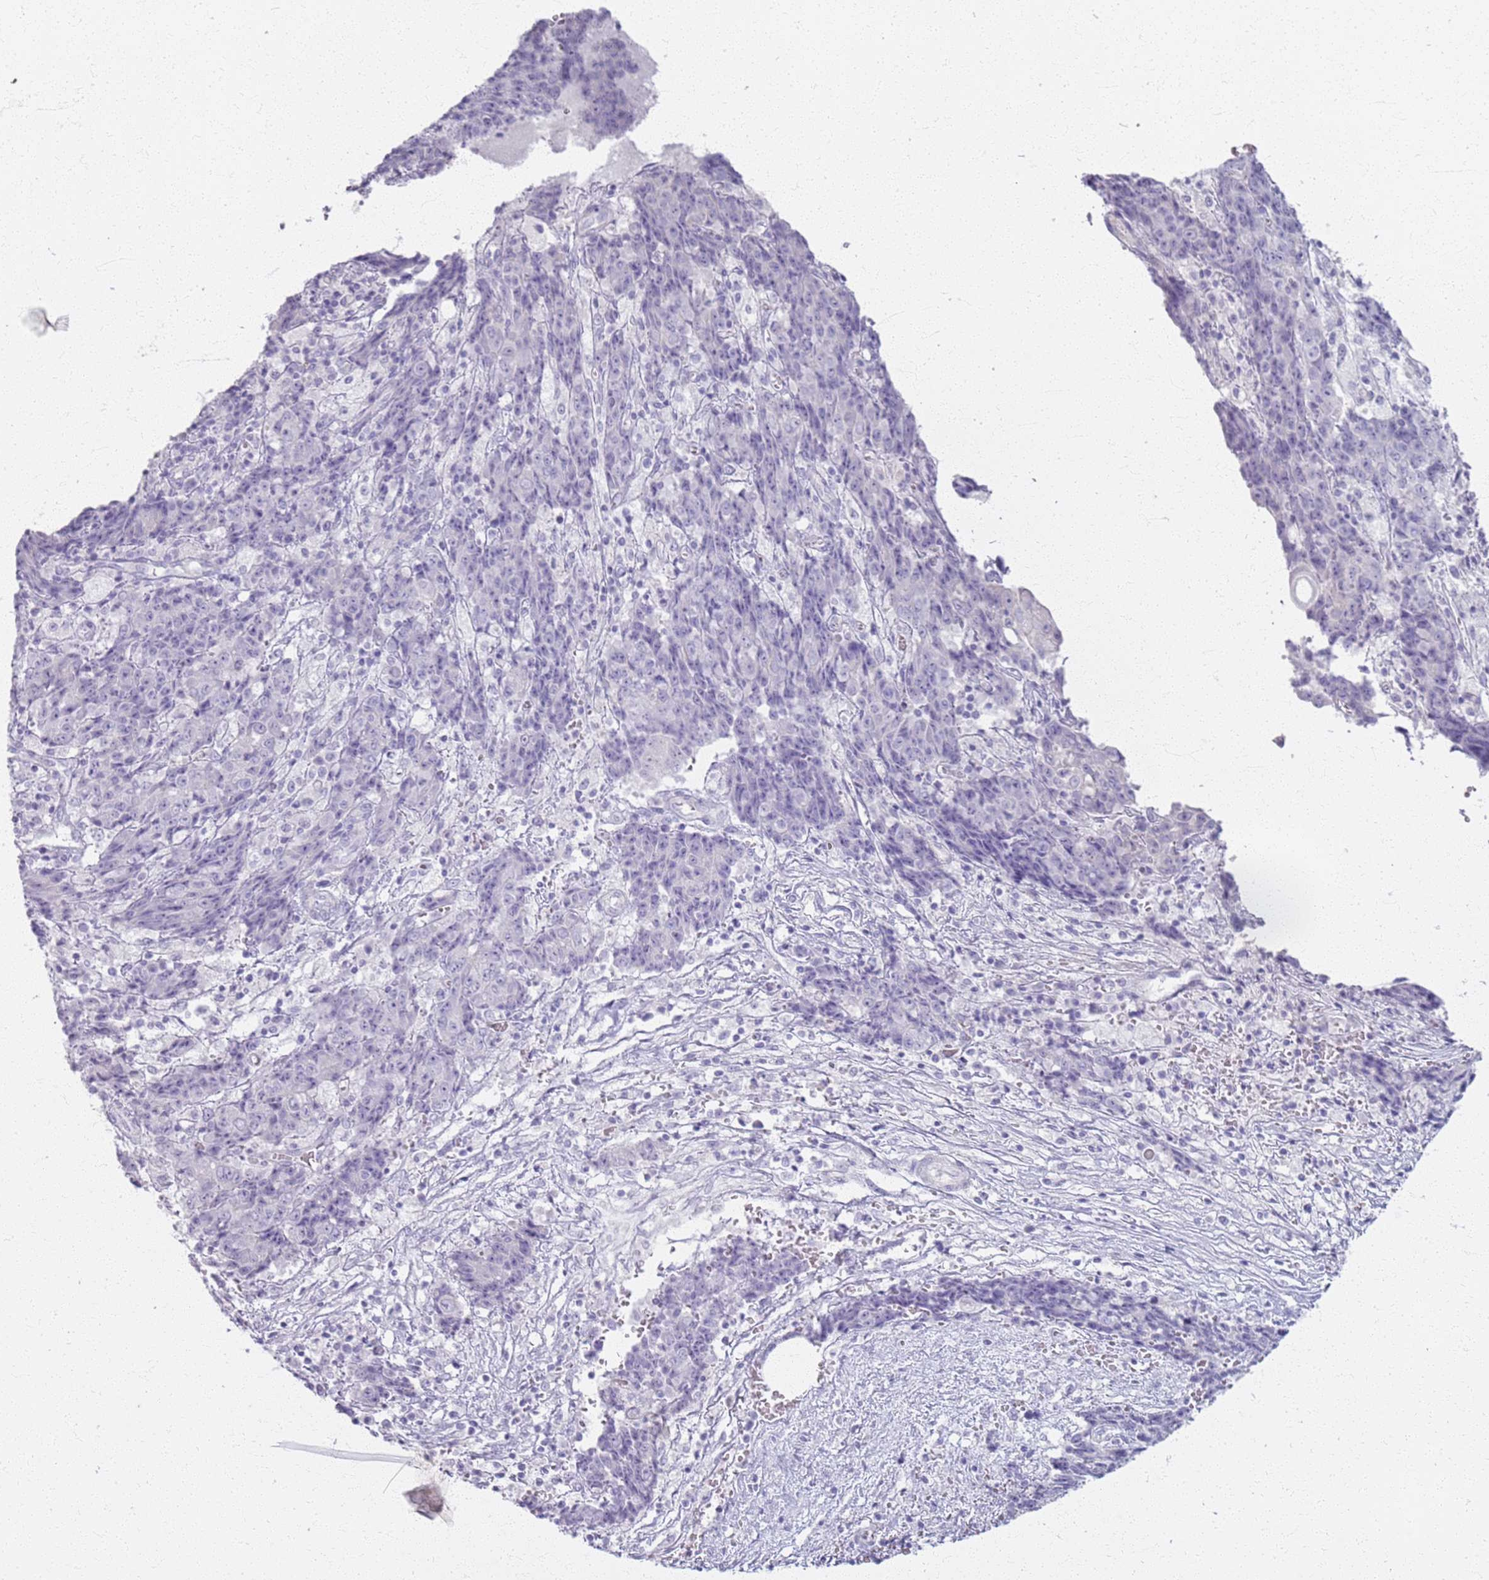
{"staining": {"intensity": "negative", "quantity": "none", "location": "none"}, "tissue": "ovarian cancer", "cell_type": "Tumor cells", "image_type": "cancer", "snomed": [{"axis": "morphology", "description": "Carcinoma, endometroid"}, {"axis": "topography", "description": "Ovary"}], "caption": "The immunohistochemistry (IHC) micrograph has no significant expression in tumor cells of endometroid carcinoma (ovarian) tissue.", "gene": "CSRP3", "patient": {"sex": "female", "age": 42}}